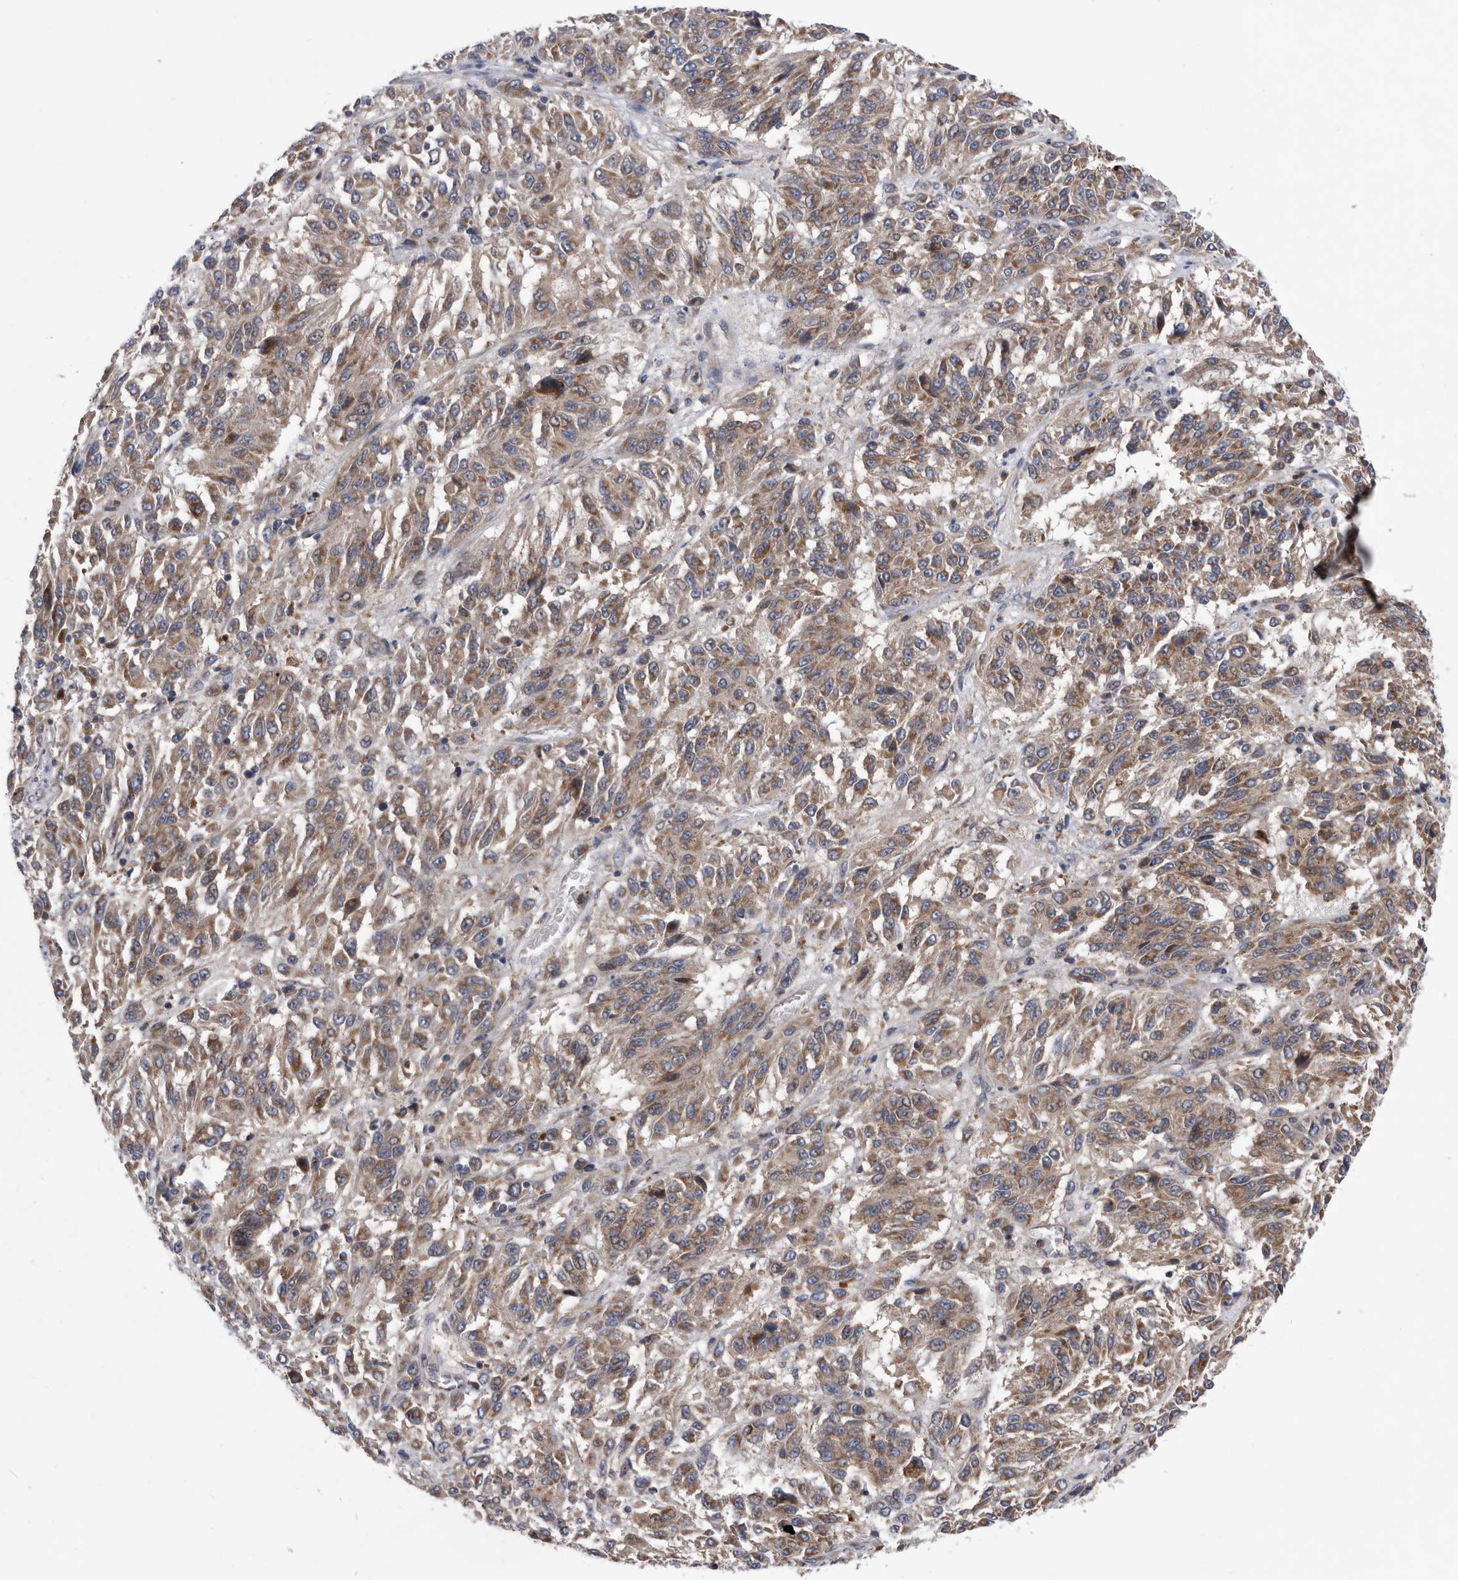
{"staining": {"intensity": "moderate", "quantity": ">75%", "location": "cytoplasmic/membranous"}, "tissue": "melanoma", "cell_type": "Tumor cells", "image_type": "cancer", "snomed": [{"axis": "morphology", "description": "Malignant melanoma, Metastatic site"}, {"axis": "topography", "description": "Lung"}], "caption": "Malignant melanoma (metastatic site) stained for a protein demonstrates moderate cytoplasmic/membranous positivity in tumor cells. The staining is performed using DAB brown chromogen to label protein expression. The nuclei are counter-stained blue using hematoxylin.", "gene": "BAIAP3", "patient": {"sex": "male", "age": 64}}